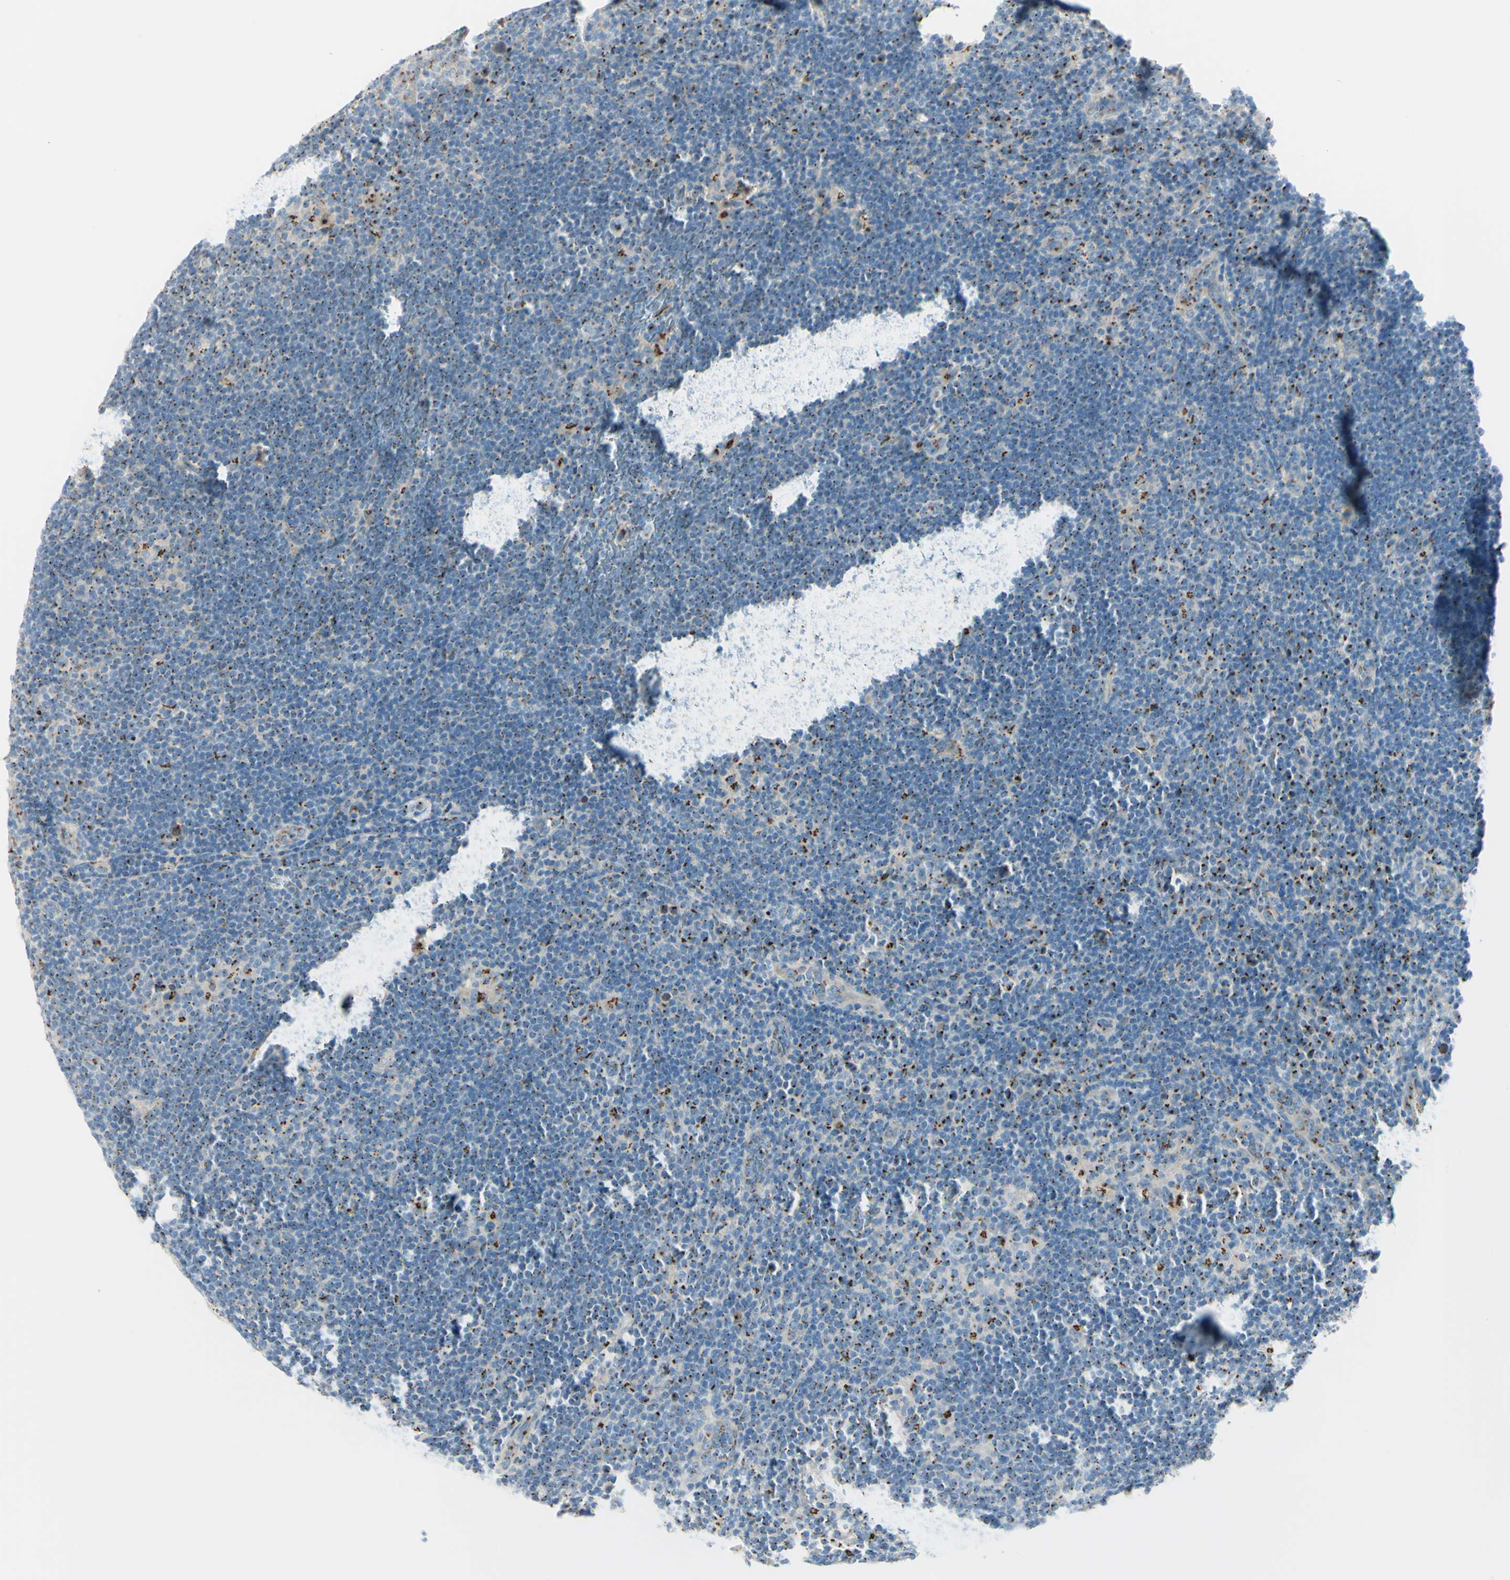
{"staining": {"intensity": "strong", "quantity": ">75%", "location": "cytoplasmic/membranous"}, "tissue": "lymphoma", "cell_type": "Tumor cells", "image_type": "cancer", "snomed": [{"axis": "morphology", "description": "Hodgkin's disease, NOS"}, {"axis": "topography", "description": "Lymph node"}], "caption": "Hodgkin's disease tissue exhibits strong cytoplasmic/membranous positivity in about >75% of tumor cells The staining is performed using DAB (3,3'-diaminobenzidine) brown chromogen to label protein expression. The nuclei are counter-stained blue using hematoxylin.", "gene": "B4GALT1", "patient": {"sex": "female", "age": 57}}